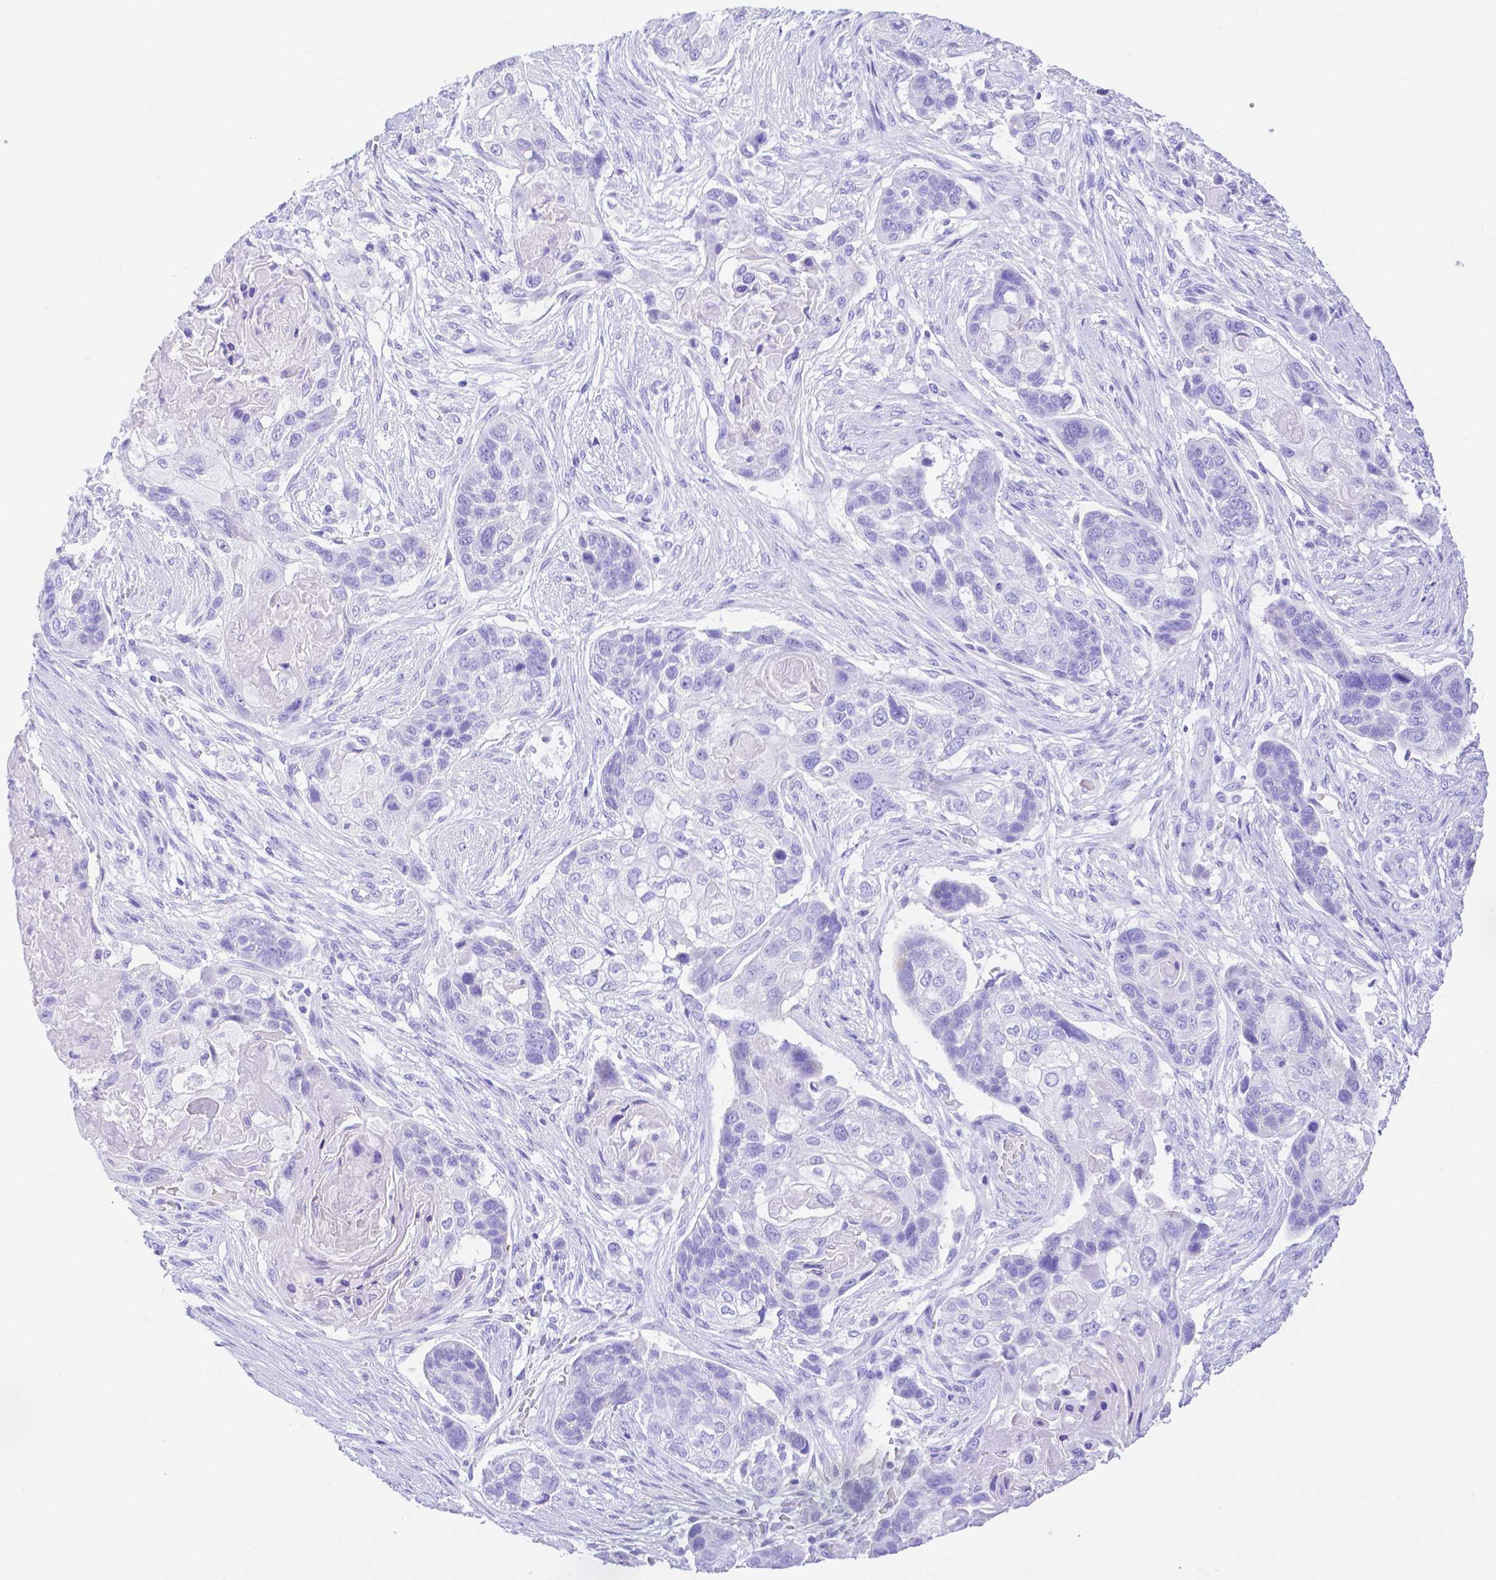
{"staining": {"intensity": "negative", "quantity": "none", "location": "none"}, "tissue": "lung cancer", "cell_type": "Tumor cells", "image_type": "cancer", "snomed": [{"axis": "morphology", "description": "Squamous cell carcinoma, NOS"}, {"axis": "topography", "description": "Lung"}], "caption": "Human lung cancer stained for a protein using IHC displays no expression in tumor cells.", "gene": "SMR3A", "patient": {"sex": "male", "age": 69}}